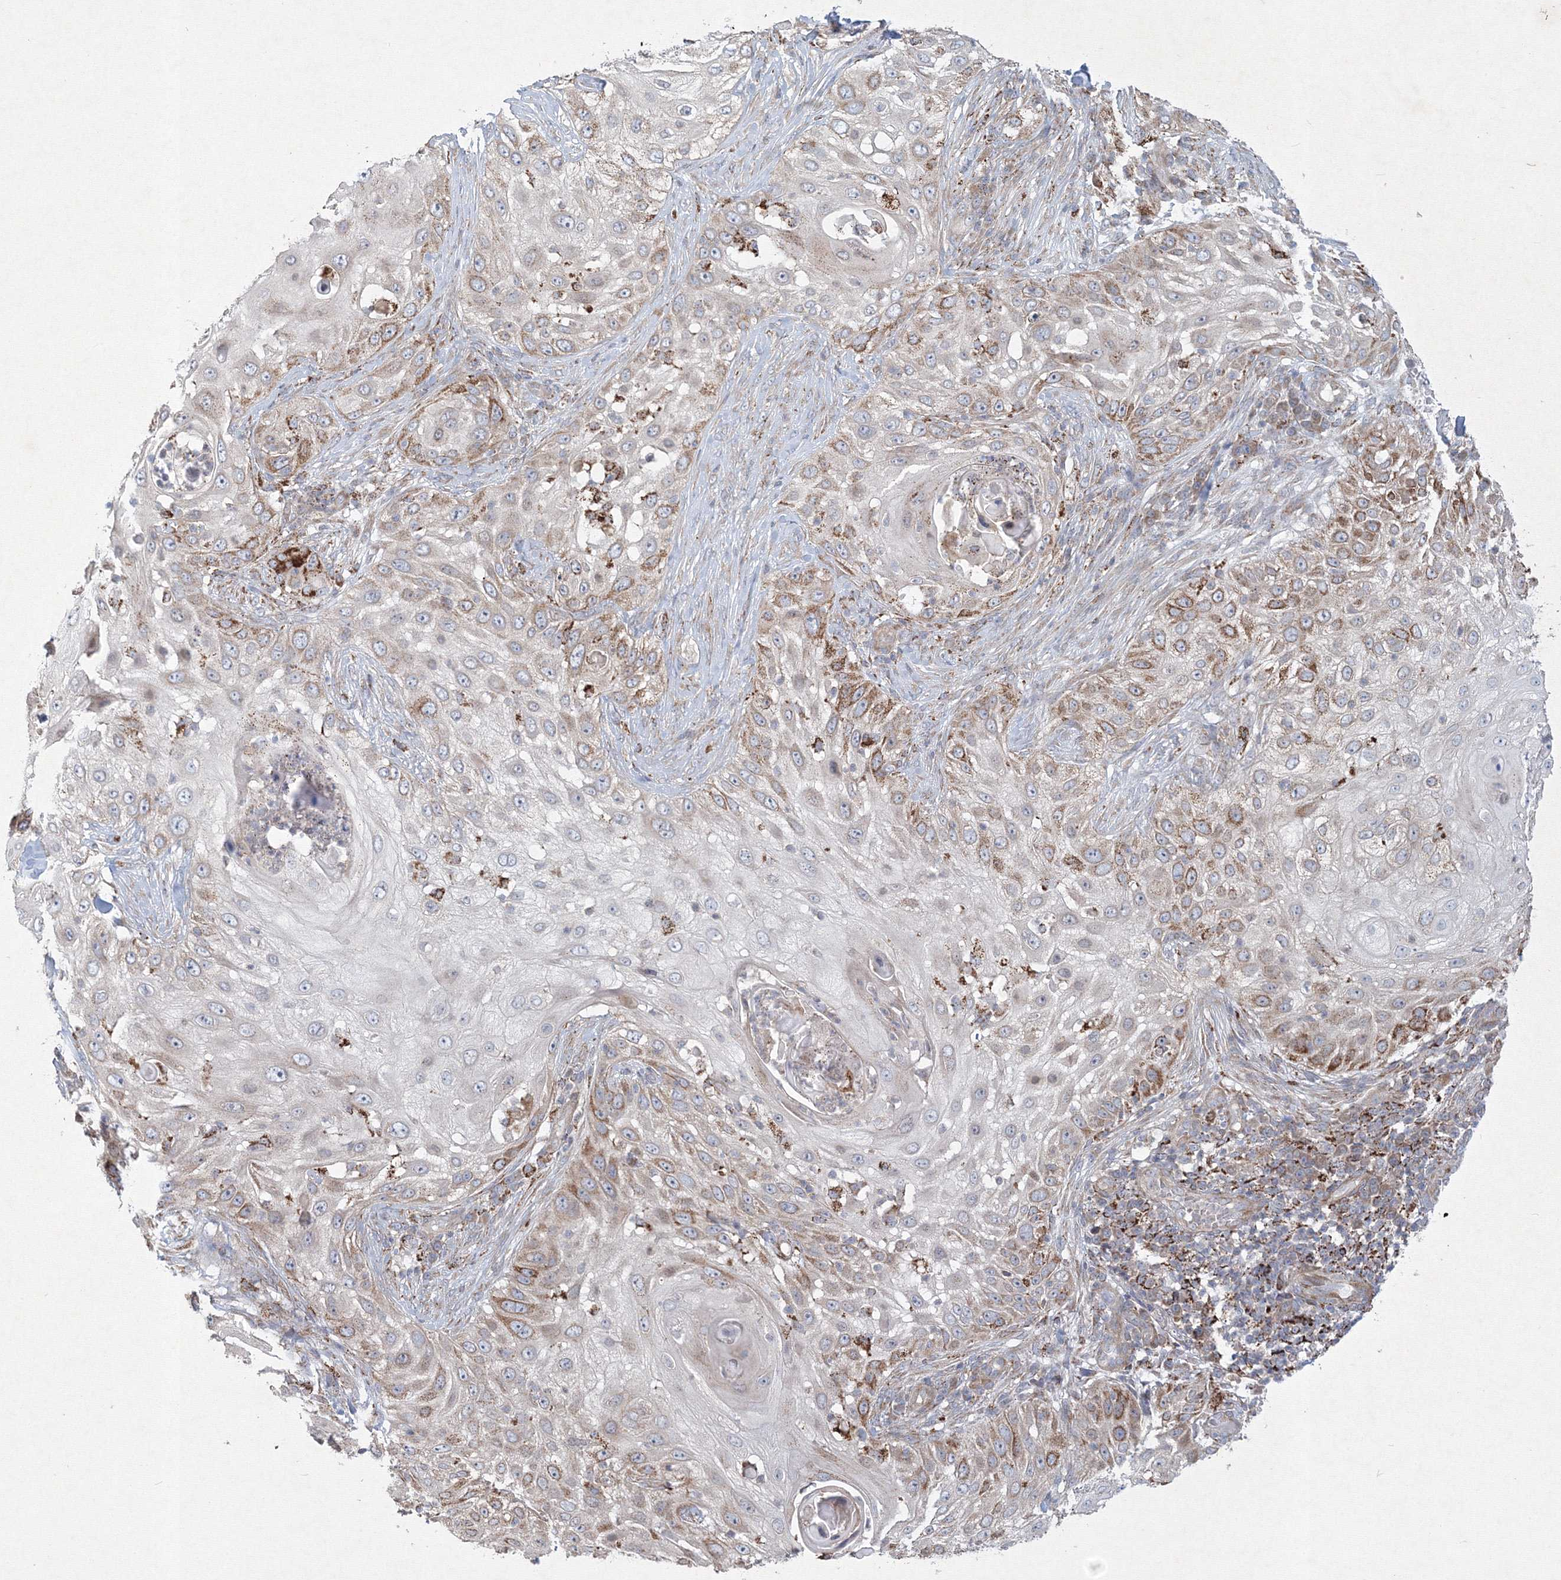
{"staining": {"intensity": "moderate", "quantity": "25%-75%", "location": "cytoplasmic/membranous"}, "tissue": "skin cancer", "cell_type": "Tumor cells", "image_type": "cancer", "snomed": [{"axis": "morphology", "description": "Squamous cell carcinoma, NOS"}, {"axis": "topography", "description": "Skin"}], "caption": "Human squamous cell carcinoma (skin) stained with a brown dye exhibits moderate cytoplasmic/membranous positive expression in approximately 25%-75% of tumor cells.", "gene": "WDR49", "patient": {"sex": "female", "age": 44}}